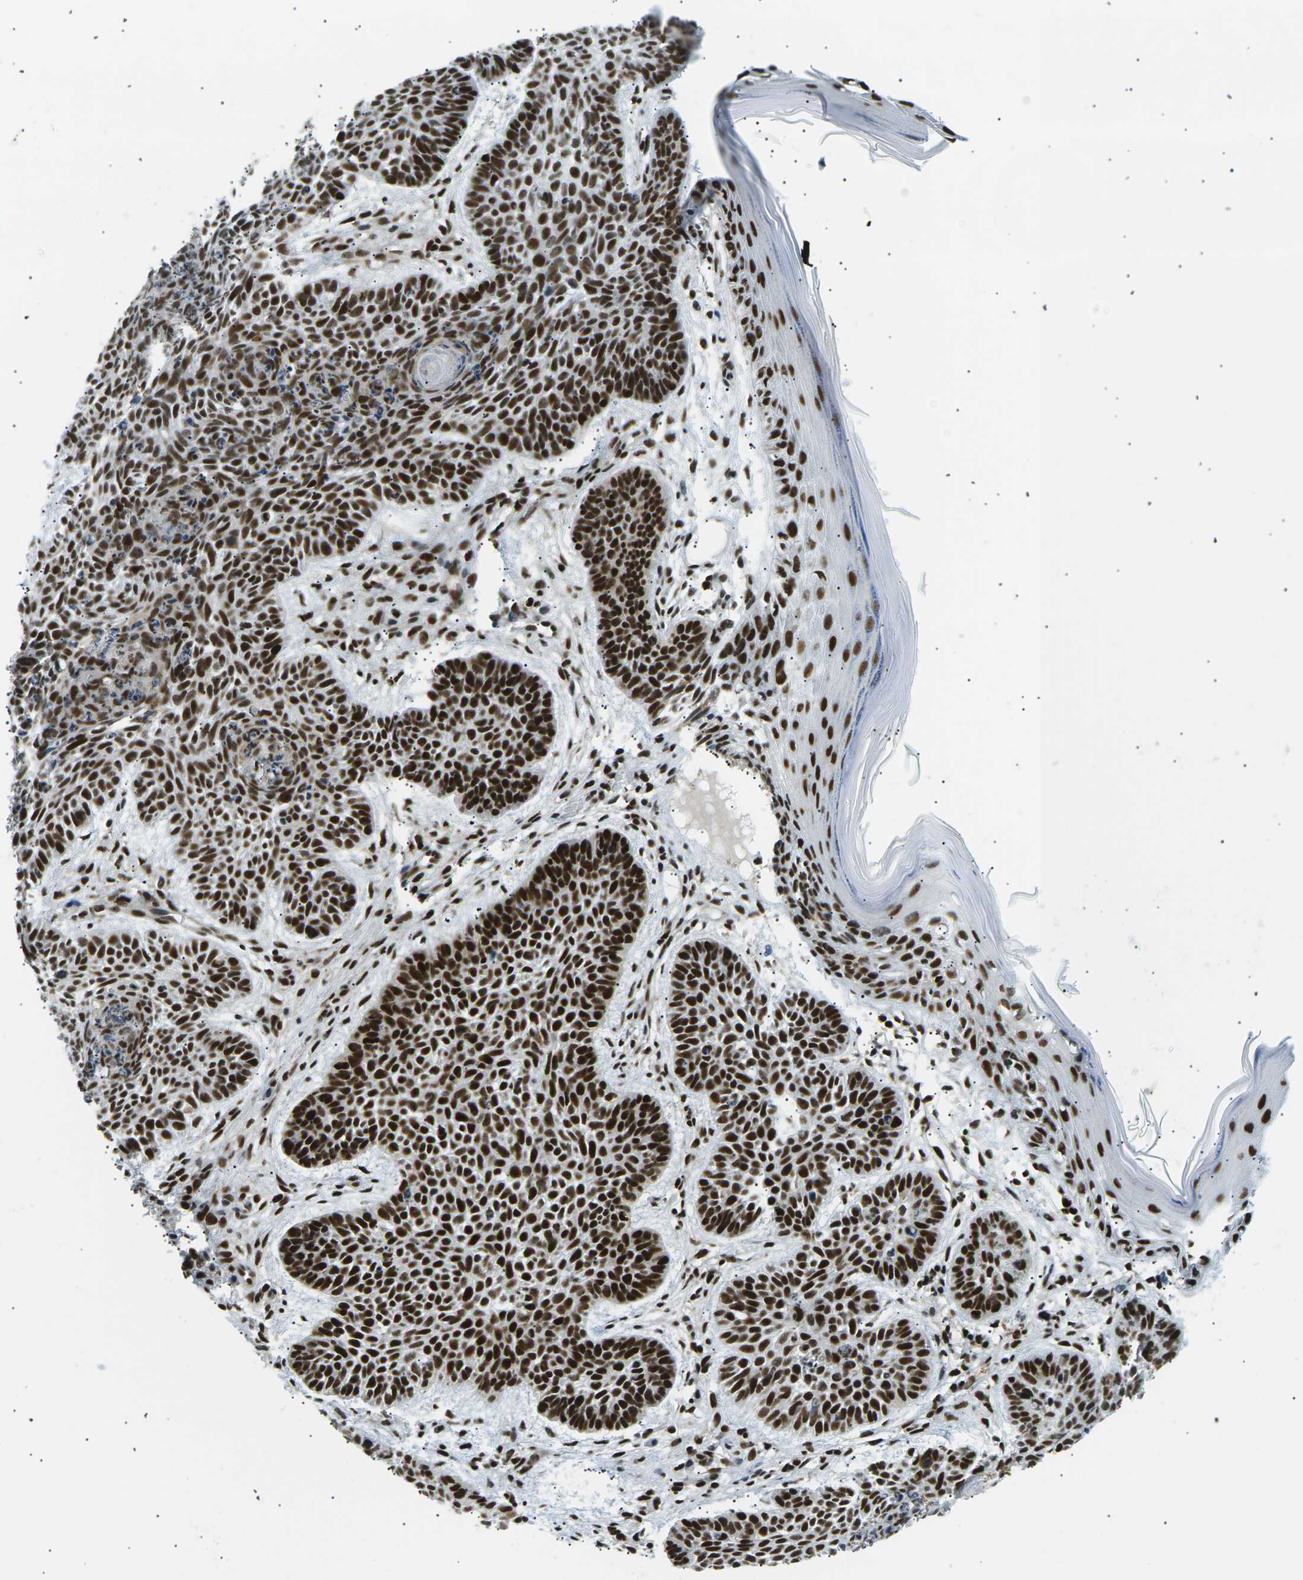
{"staining": {"intensity": "strong", "quantity": ">75%", "location": "nuclear"}, "tissue": "skin cancer", "cell_type": "Tumor cells", "image_type": "cancer", "snomed": [{"axis": "morphology", "description": "Basal cell carcinoma"}, {"axis": "topography", "description": "Skin"}], "caption": "Protein staining by IHC displays strong nuclear positivity in about >75% of tumor cells in basal cell carcinoma (skin).", "gene": "RPA2", "patient": {"sex": "male", "age": 60}}